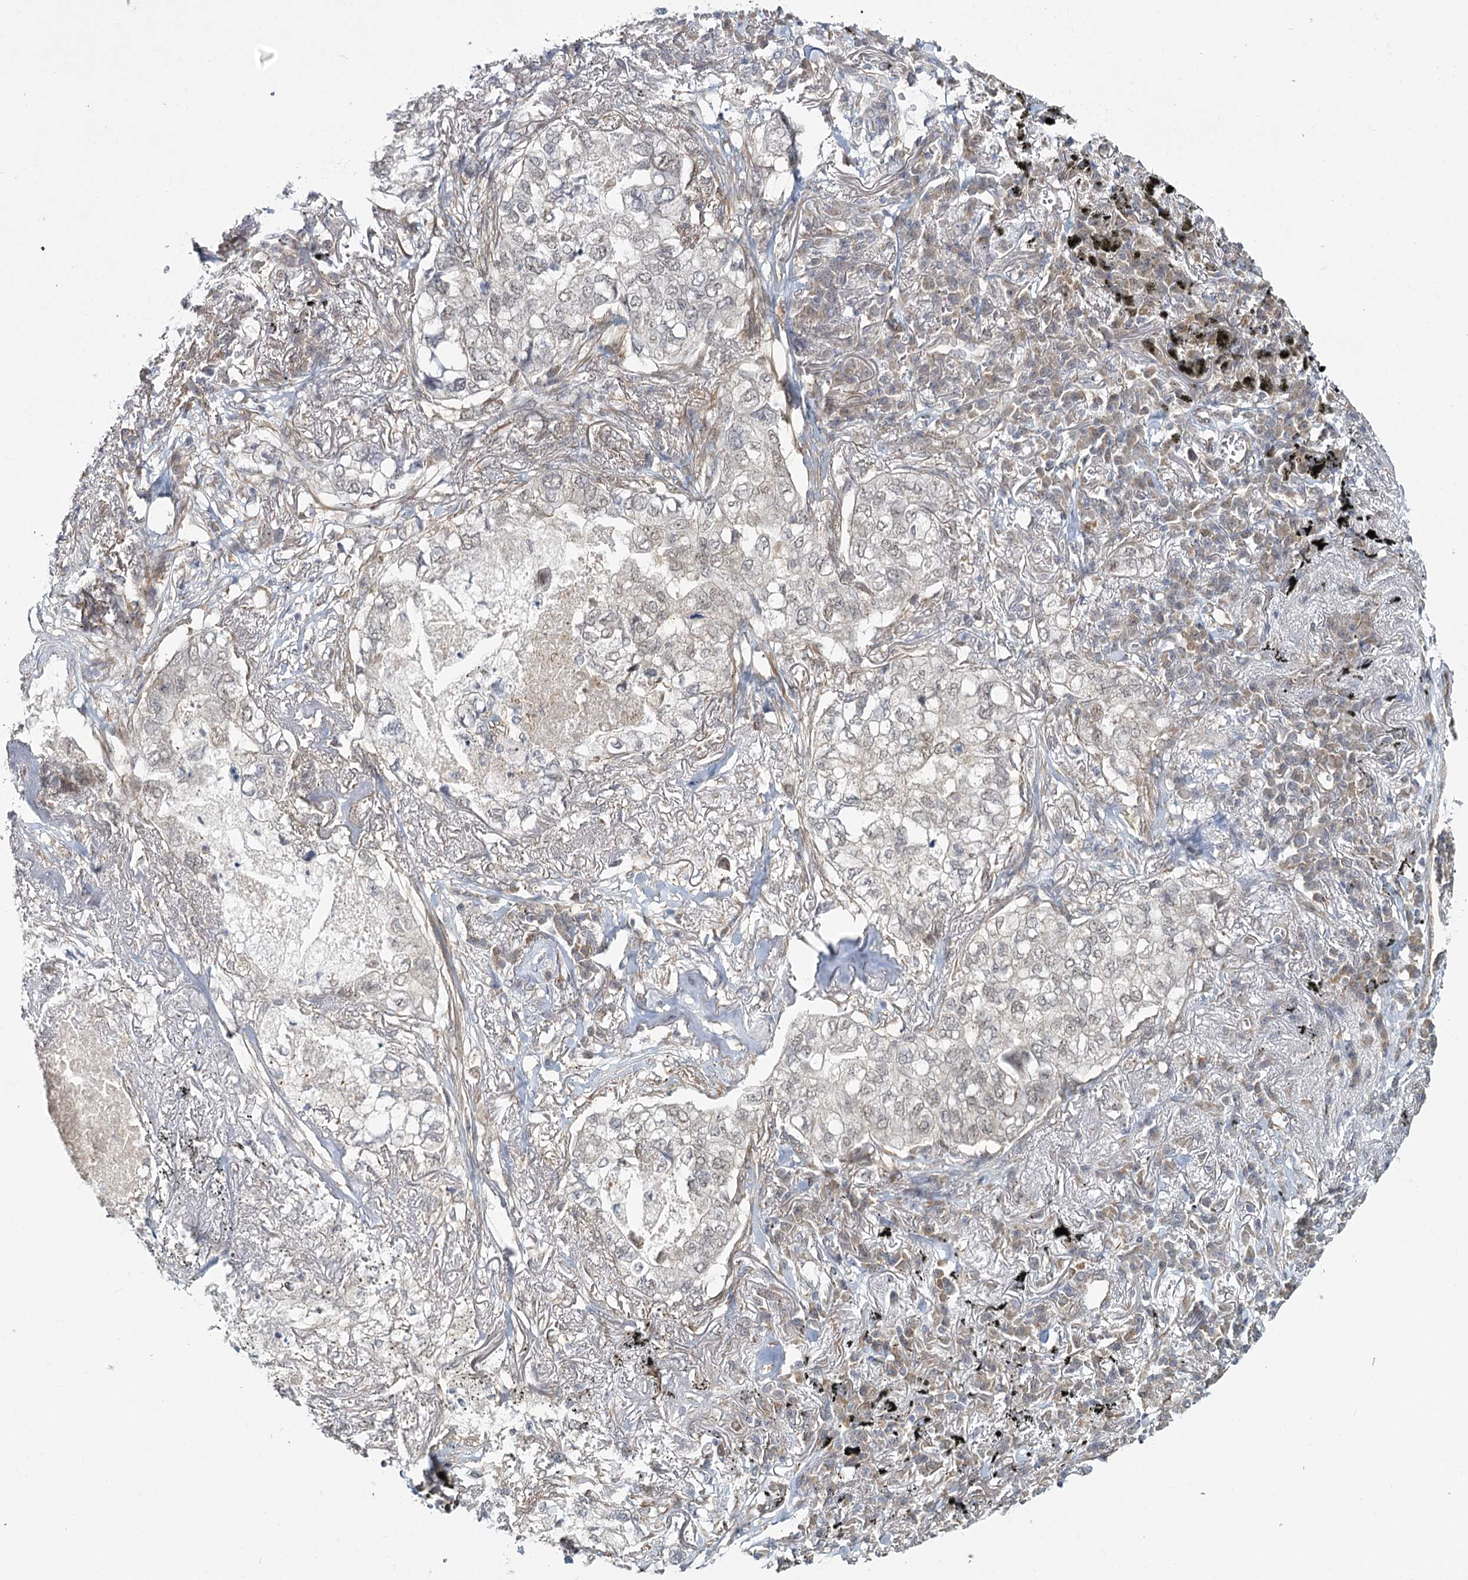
{"staining": {"intensity": "negative", "quantity": "none", "location": "none"}, "tissue": "lung cancer", "cell_type": "Tumor cells", "image_type": "cancer", "snomed": [{"axis": "morphology", "description": "Adenocarcinoma, NOS"}, {"axis": "topography", "description": "Lung"}], "caption": "Immunohistochemistry of adenocarcinoma (lung) shows no expression in tumor cells.", "gene": "TBC1D9B", "patient": {"sex": "male", "age": 65}}